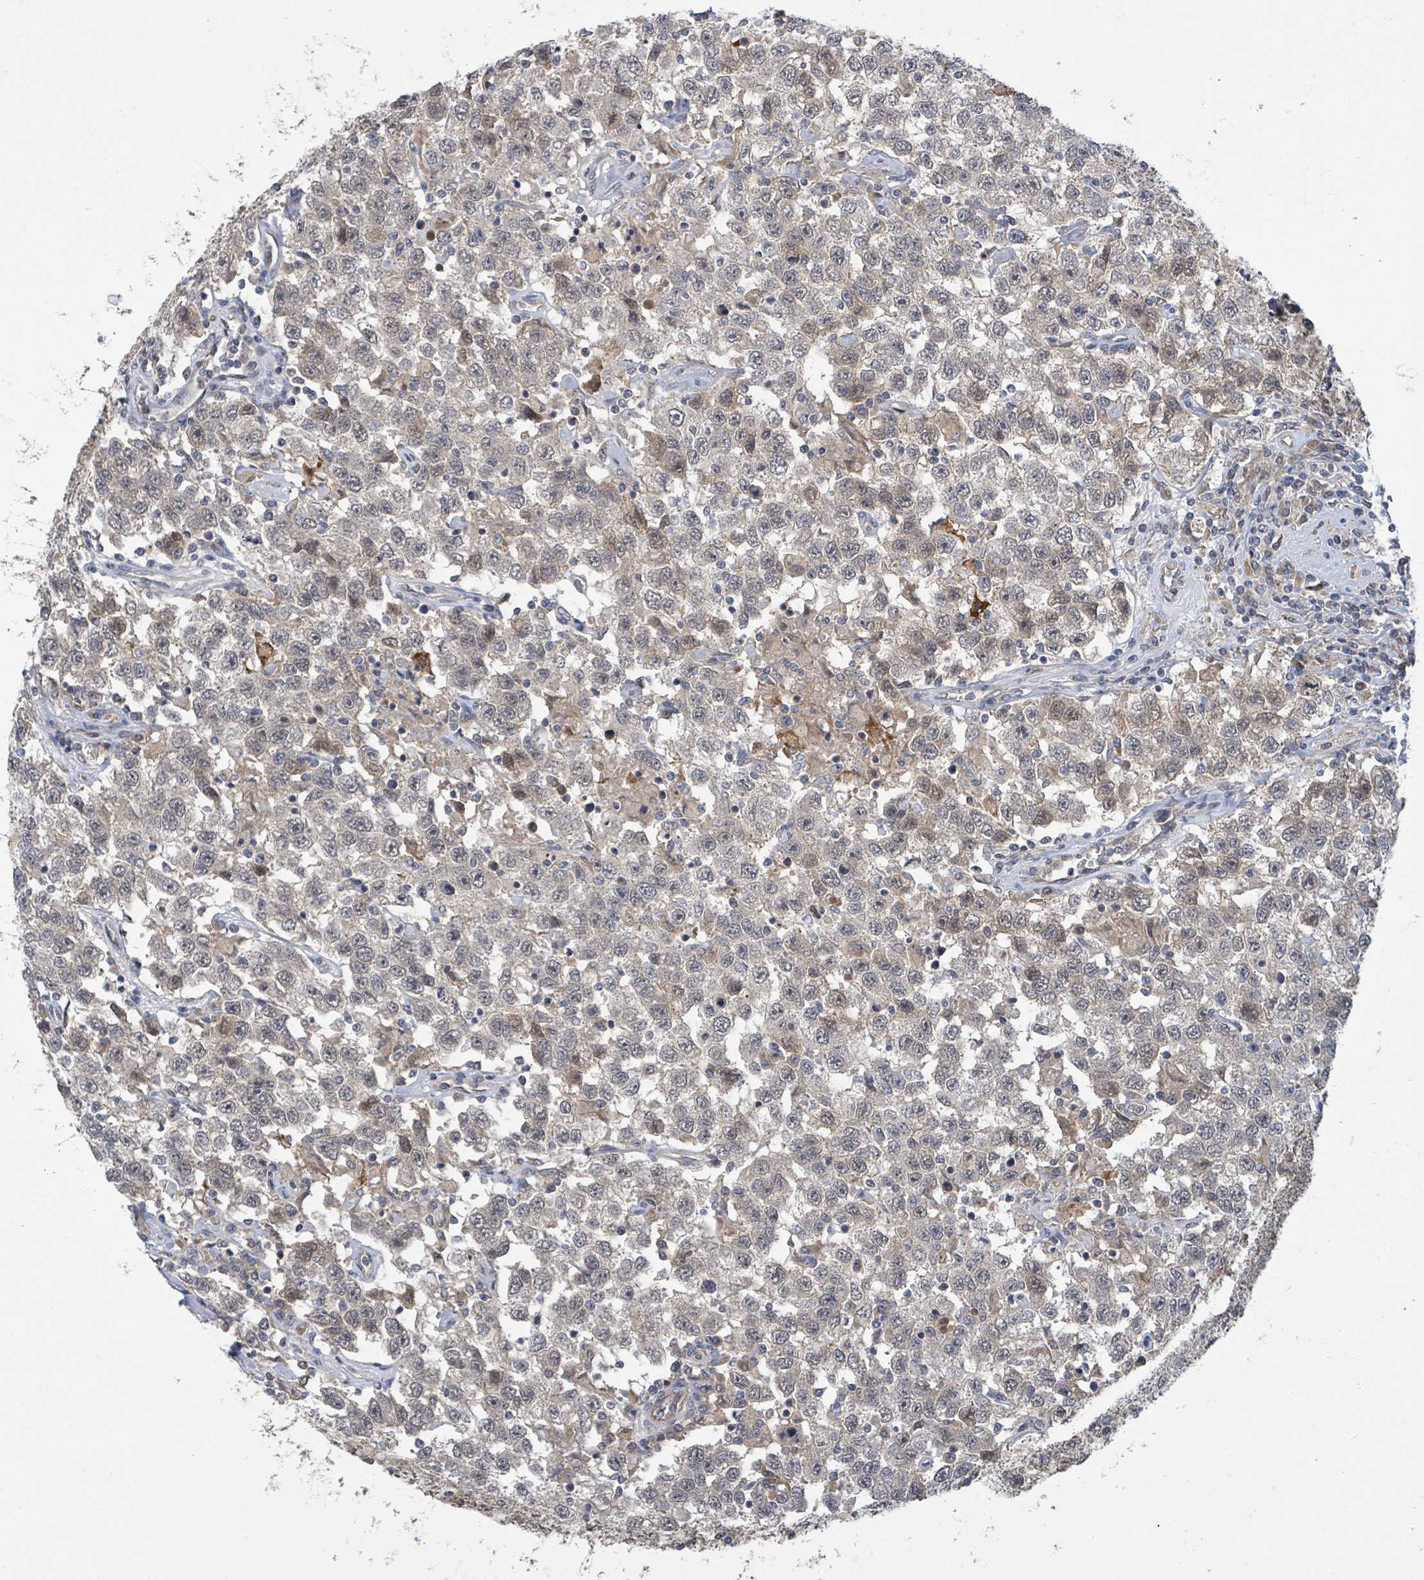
{"staining": {"intensity": "moderate", "quantity": "25%-75%", "location": "cytoplasmic/membranous"}, "tissue": "testis cancer", "cell_type": "Tumor cells", "image_type": "cancer", "snomed": [{"axis": "morphology", "description": "Seminoma, NOS"}, {"axis": "topography", "description": "Testis"}], "caption": "The immunohistochemical stain highlights moderate cytoplasmic/membranous positivity in tumor cells of seminoma (testis) tissue. (DAB IHC with brightfield microscopy, high magnification).", "gene": "CCDC121", "patient": {"sex": "male", "age": 41}}